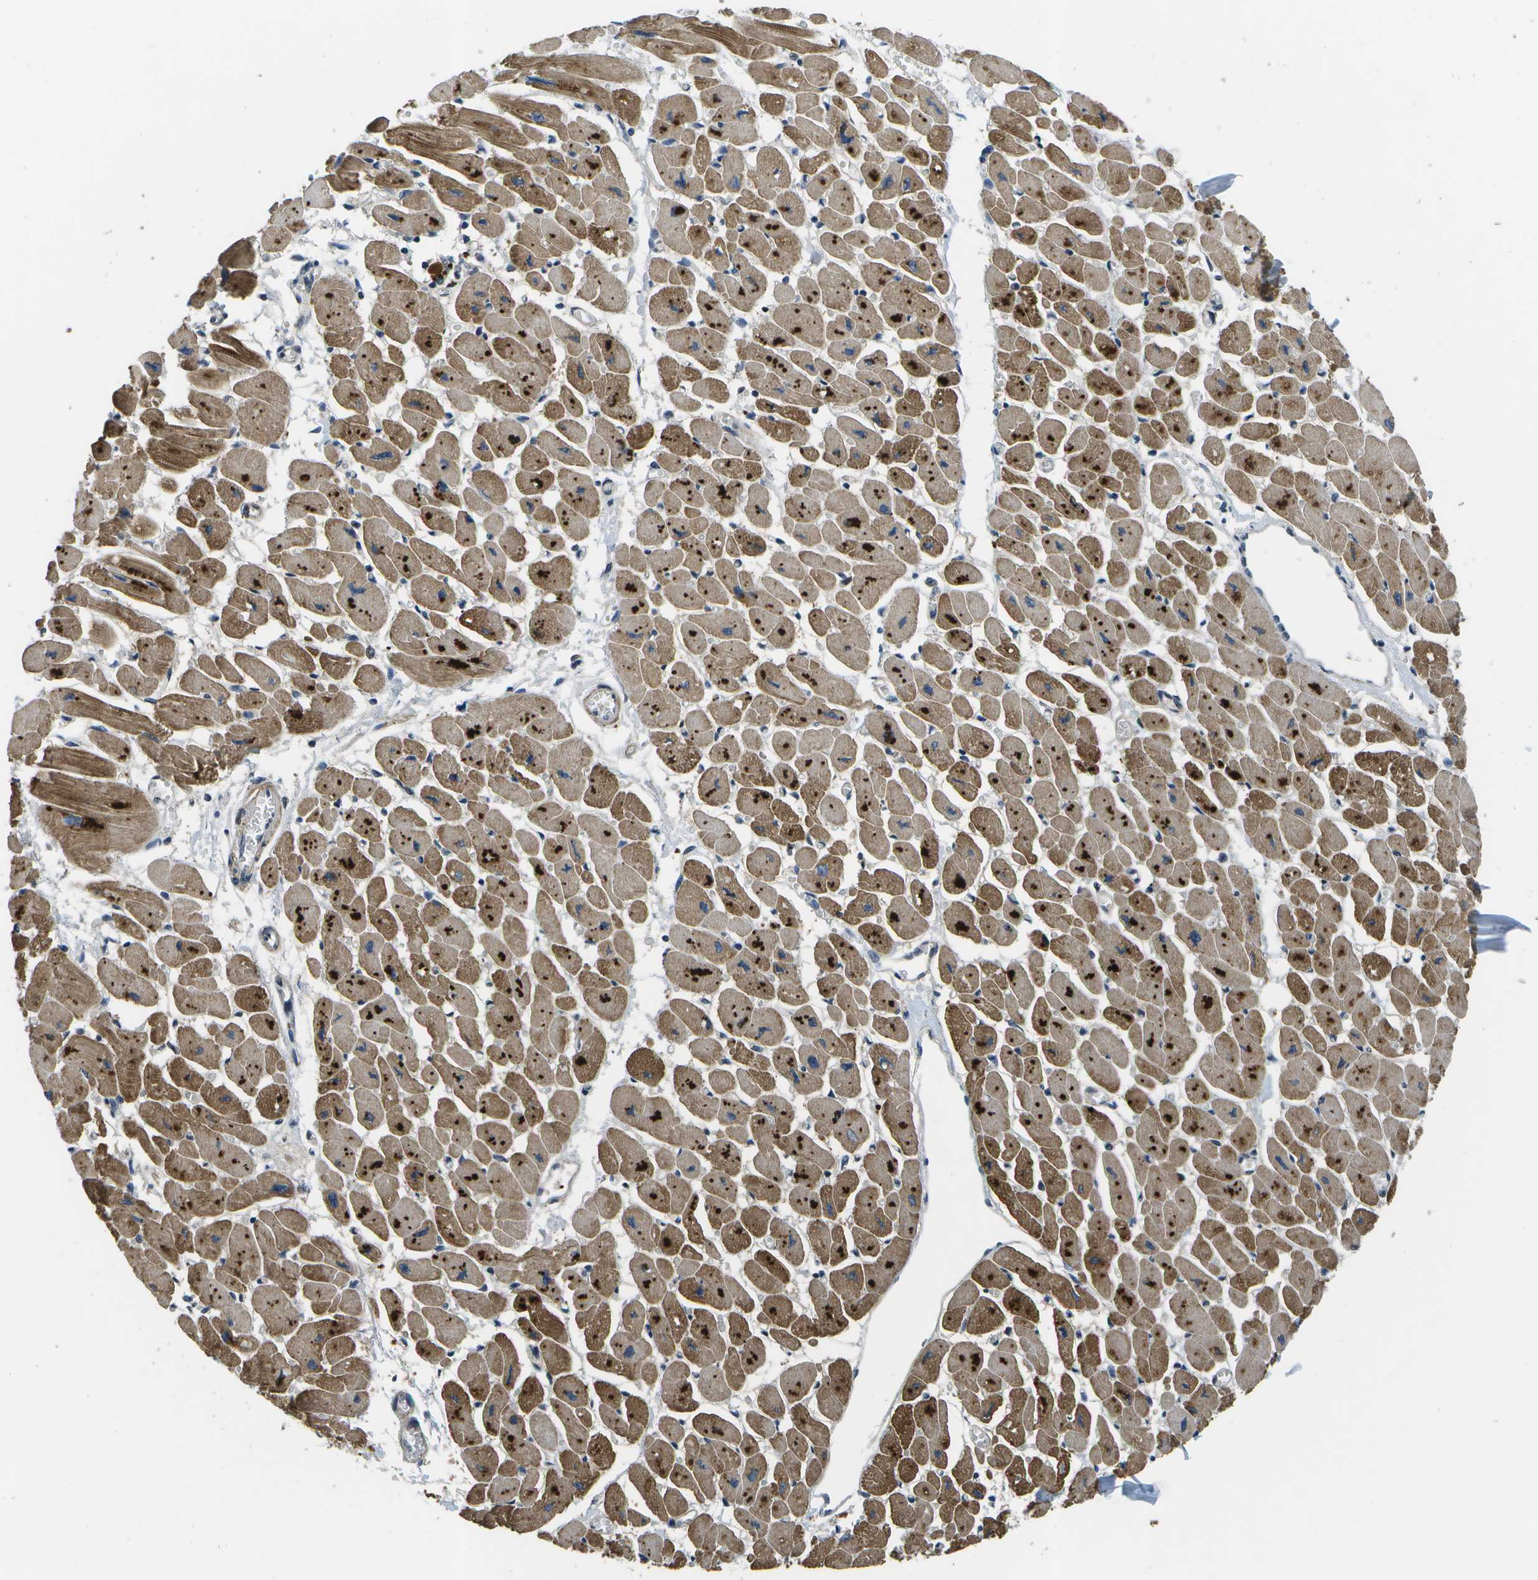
{"staining": {"intensity": "moderate", "quantity": ">75%", "location": "cytoplasmic/membranous"}, "tissue": "heart muscle", "cell_type": "Cardiomyocytes", "image_type": "normal", "snomed": [{"axis": "morphology", "description": "Normal tissue, NOS"}, {"axis": "topography", "description": "Heart"}], "caption": "A brown stain labels moderate cytoplasmic/membranous positivity of a protein in cardiomyocytes of benign human heart muscle. (DAB IHC with brightfield microscopy, high magnification).", "gene": "ENPP5", "patient": {"sex": "female", "age": 54}}